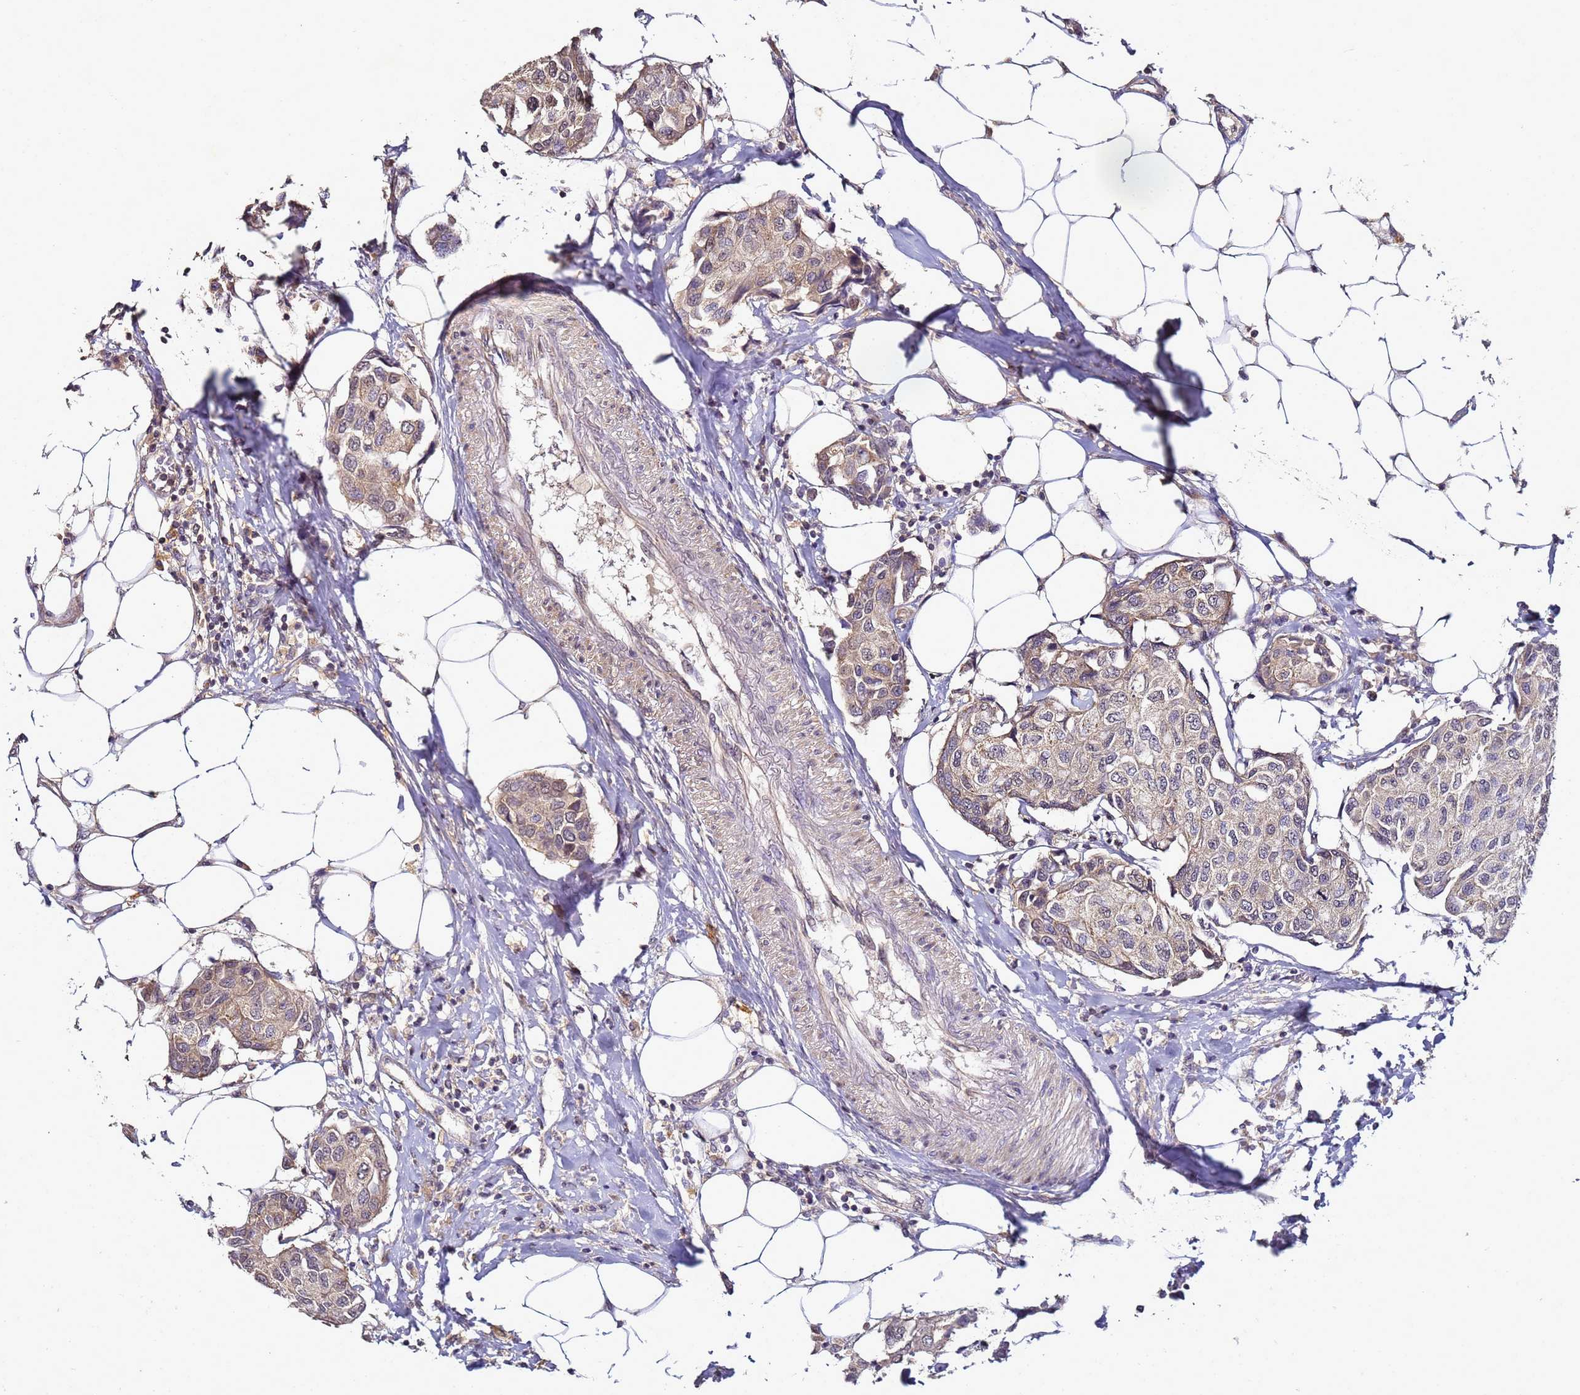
{"staining": {"intensity": "weak", "quantity": ">75%", "location": "cytoplasmic/membranous"}, "tissue": "breast cancer", "cell_type": "Tumor cells", "image_type": "cancer", "snomed": [{"axis": "morphology", "description": "Duct carcinoma"}, {"axis": "topography", "description": "Breast"}], "caption": "An immunohistochemistry (IHC) micrograph of tumor tissue is shown. Protein staining in brown shows weak cytoplasmic/membranous positivity in breast cancer within tumor cells.", "gene": "ANKRD17", "patient": {"sex": "female", "age": 80}}